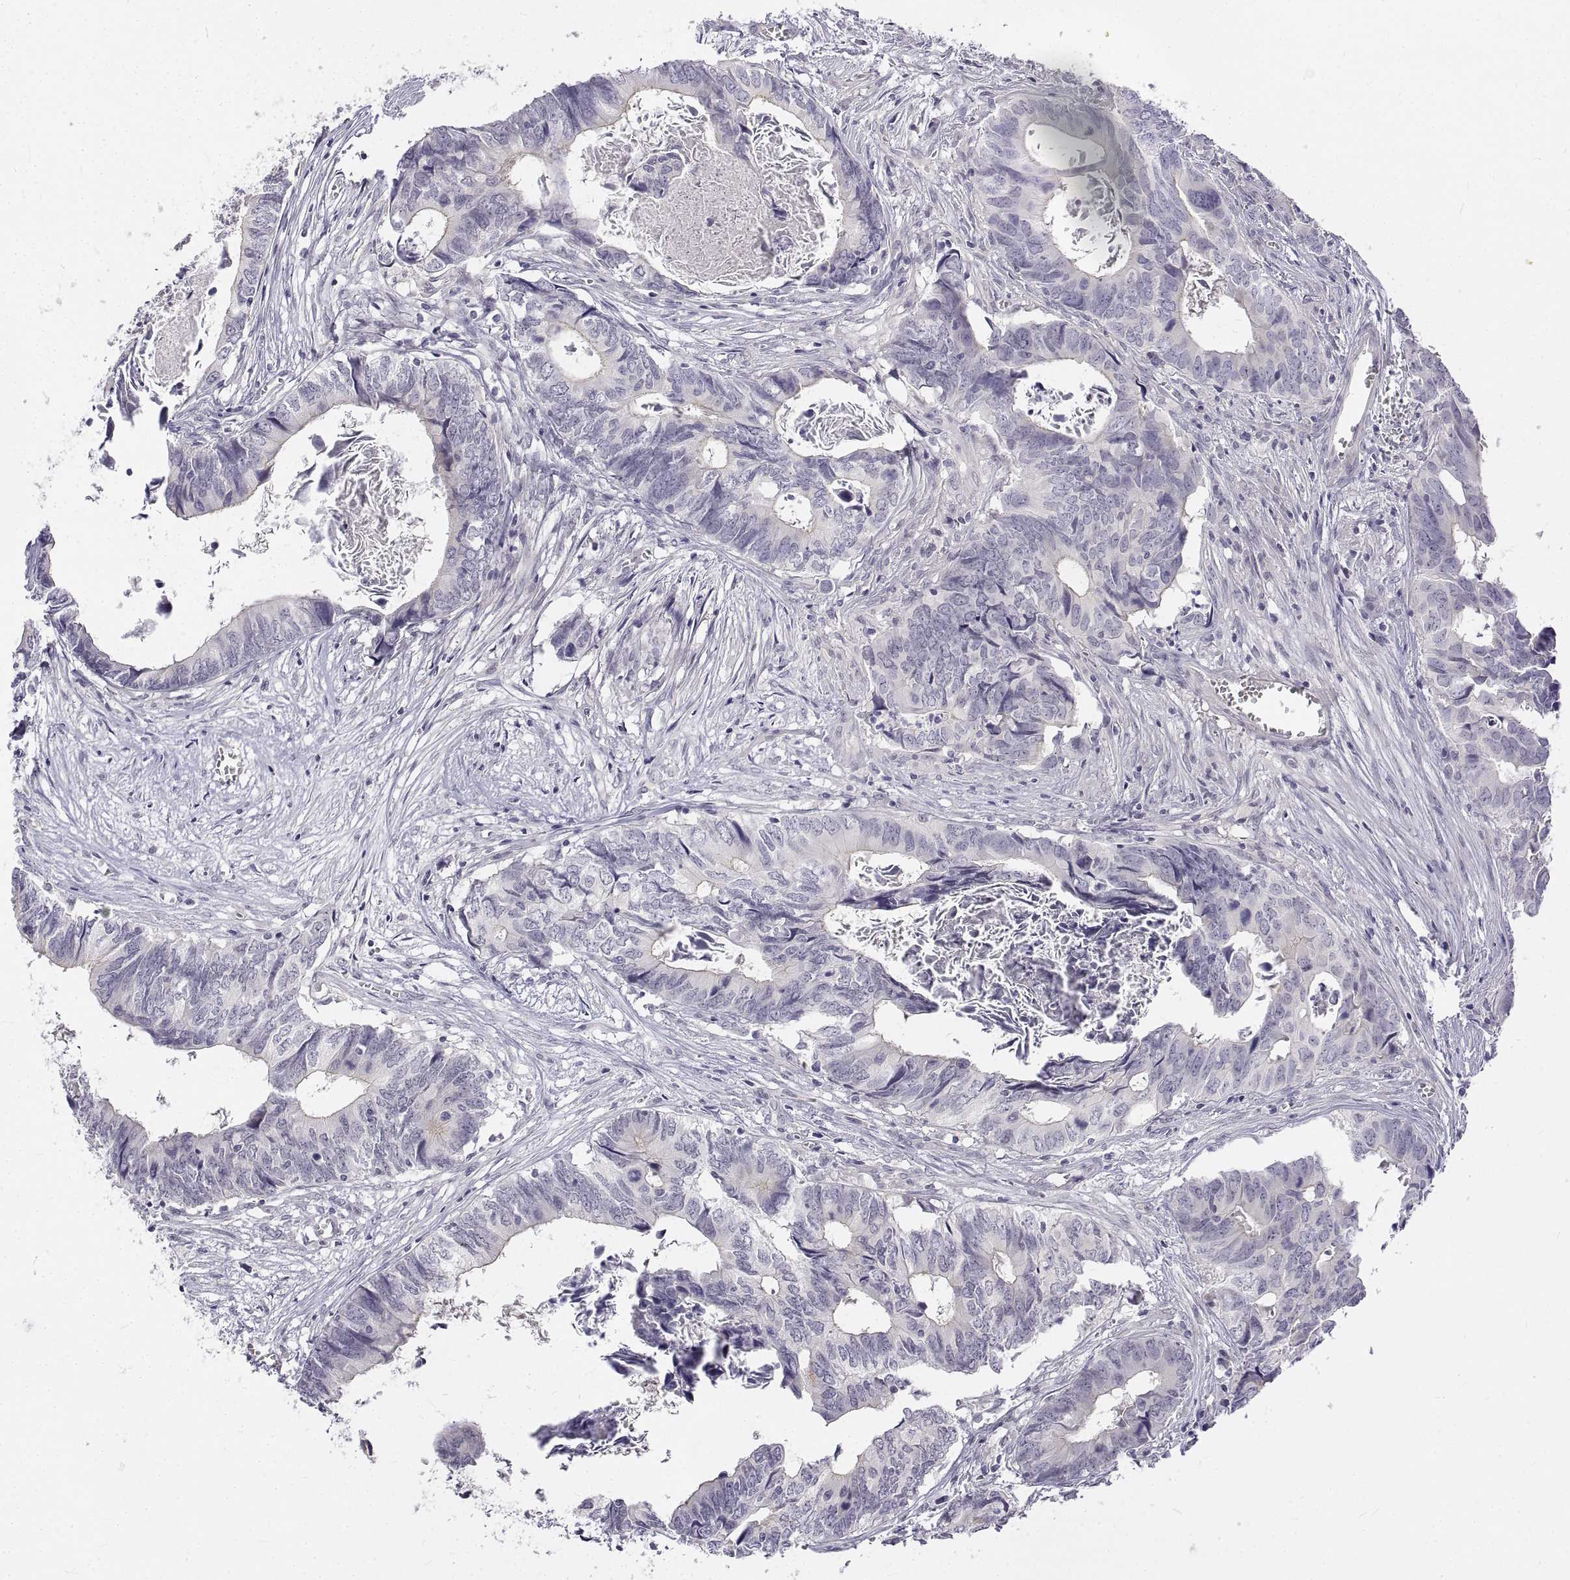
{"staining": {"intensity": "negative", "quantity": "none", "location": "none"}, "tissue": "colorectal cancer", "cell_type": "Tumor cells", "image_type": "cancer", "snomed": [{"axis": "morphology", "description": "Adenocarcinoma, NOS"}, {"axis": "topography", "description": "Colon"}], "caption": "Immunohistochemistry (IHC) of colorectal cancer (adenocarcinoma) demonstrates no positivity in tumor cells. The staining is performed using DAB brown chromogen with nuclei counter-stained in using hematoxylin.", "gene": "ANO2", "patient": {"sex": "female", "age": 82}}